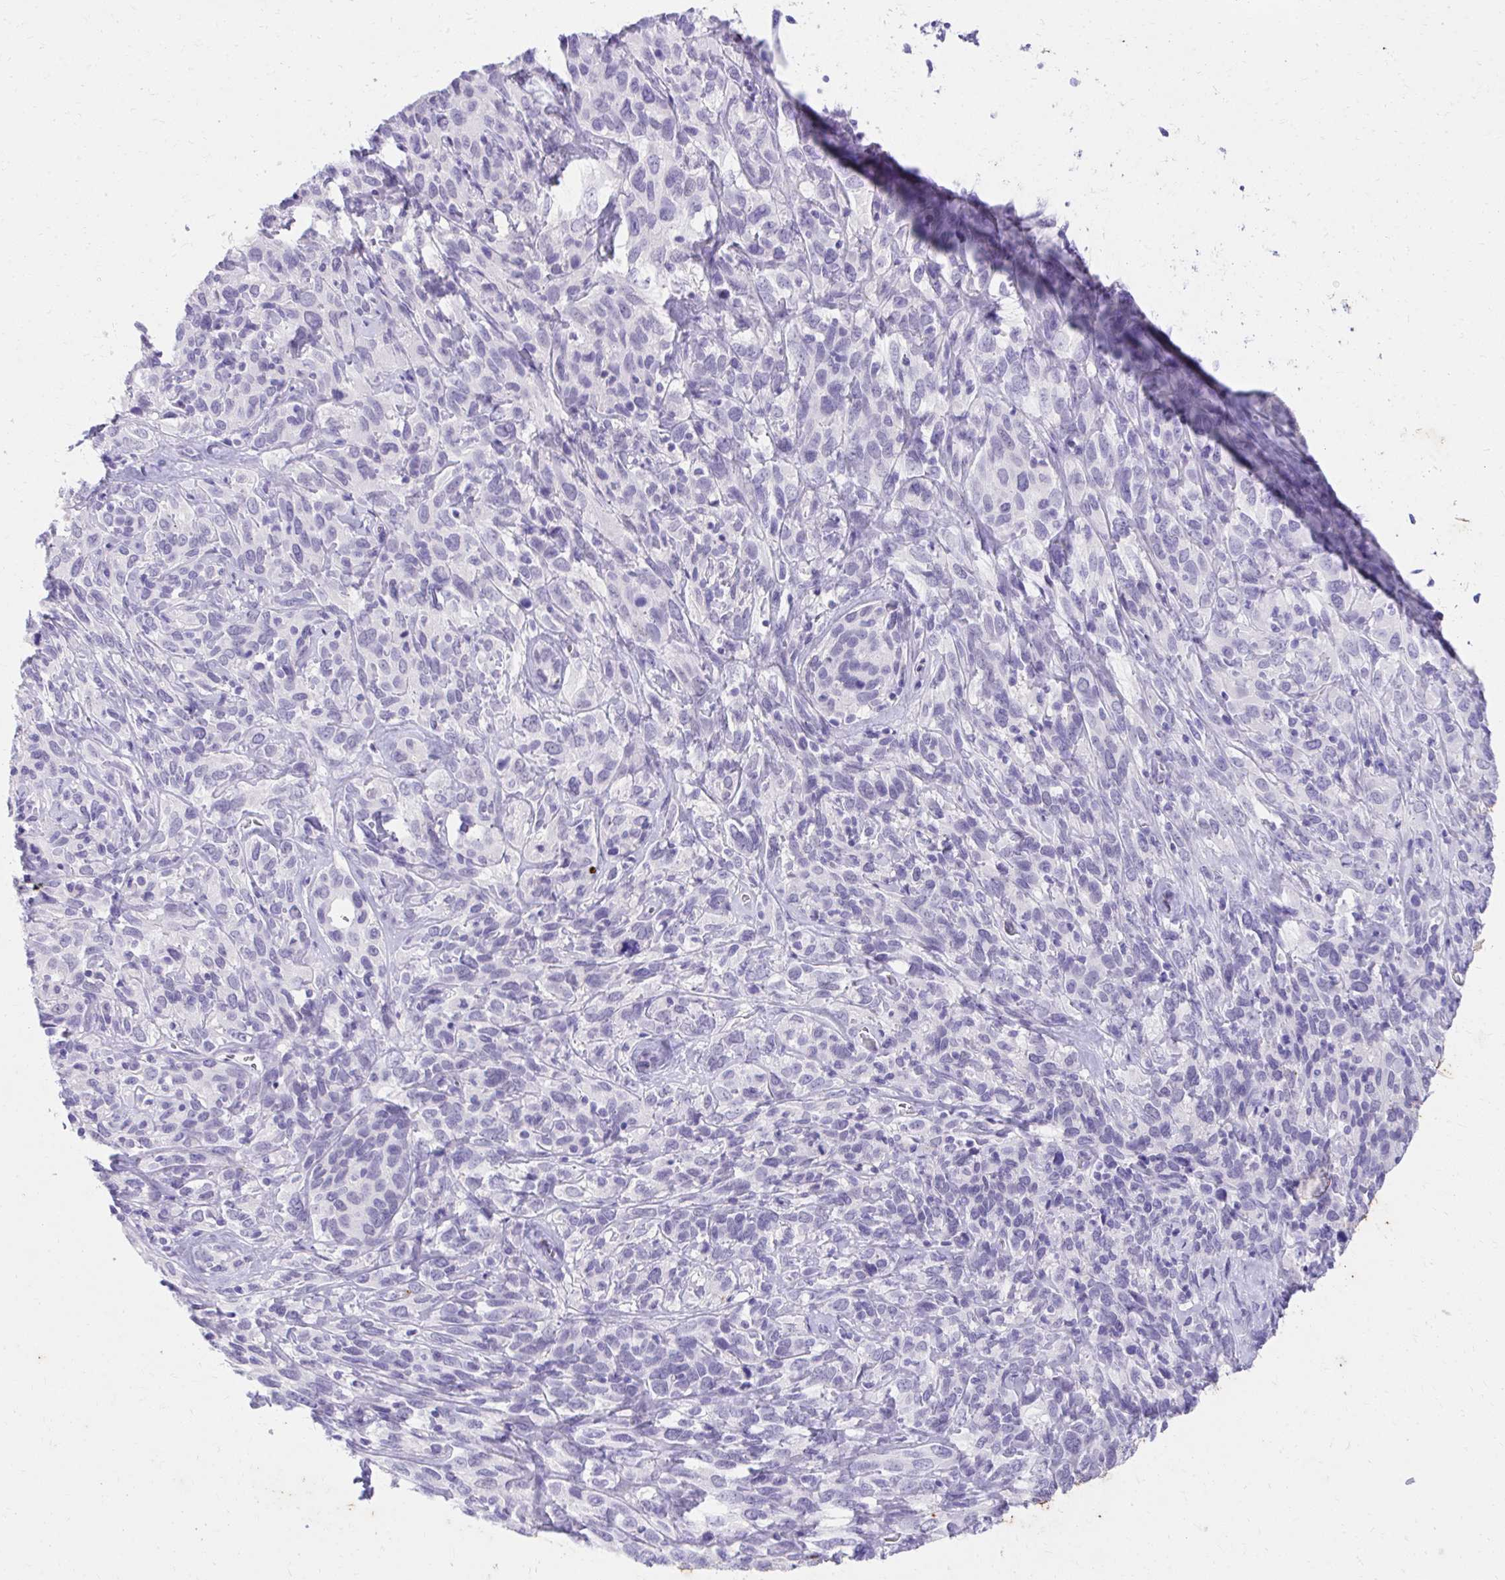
{"staining": {"intensity": "negative", "quantity": "none", "location": "none"}, "tissue": "cervical cancer", "cell_type": "Tumor cells", "image_type": "cancer", "snomed": [{"axis": "morphology", "description": "Normal tissue, NOS"}, {"axis": "morphology", "description": "Squamous cell carcinoma, NOS"}, {"axis": "topography", "description": "Cervix"}], "caption": "Immunohistochemical staining of human cervical cancer (squamous cell carcinoma) displays no significant expression in tumor cells.", "gene": "KLK1", "patient": {"sex": "female", "age": 51}}